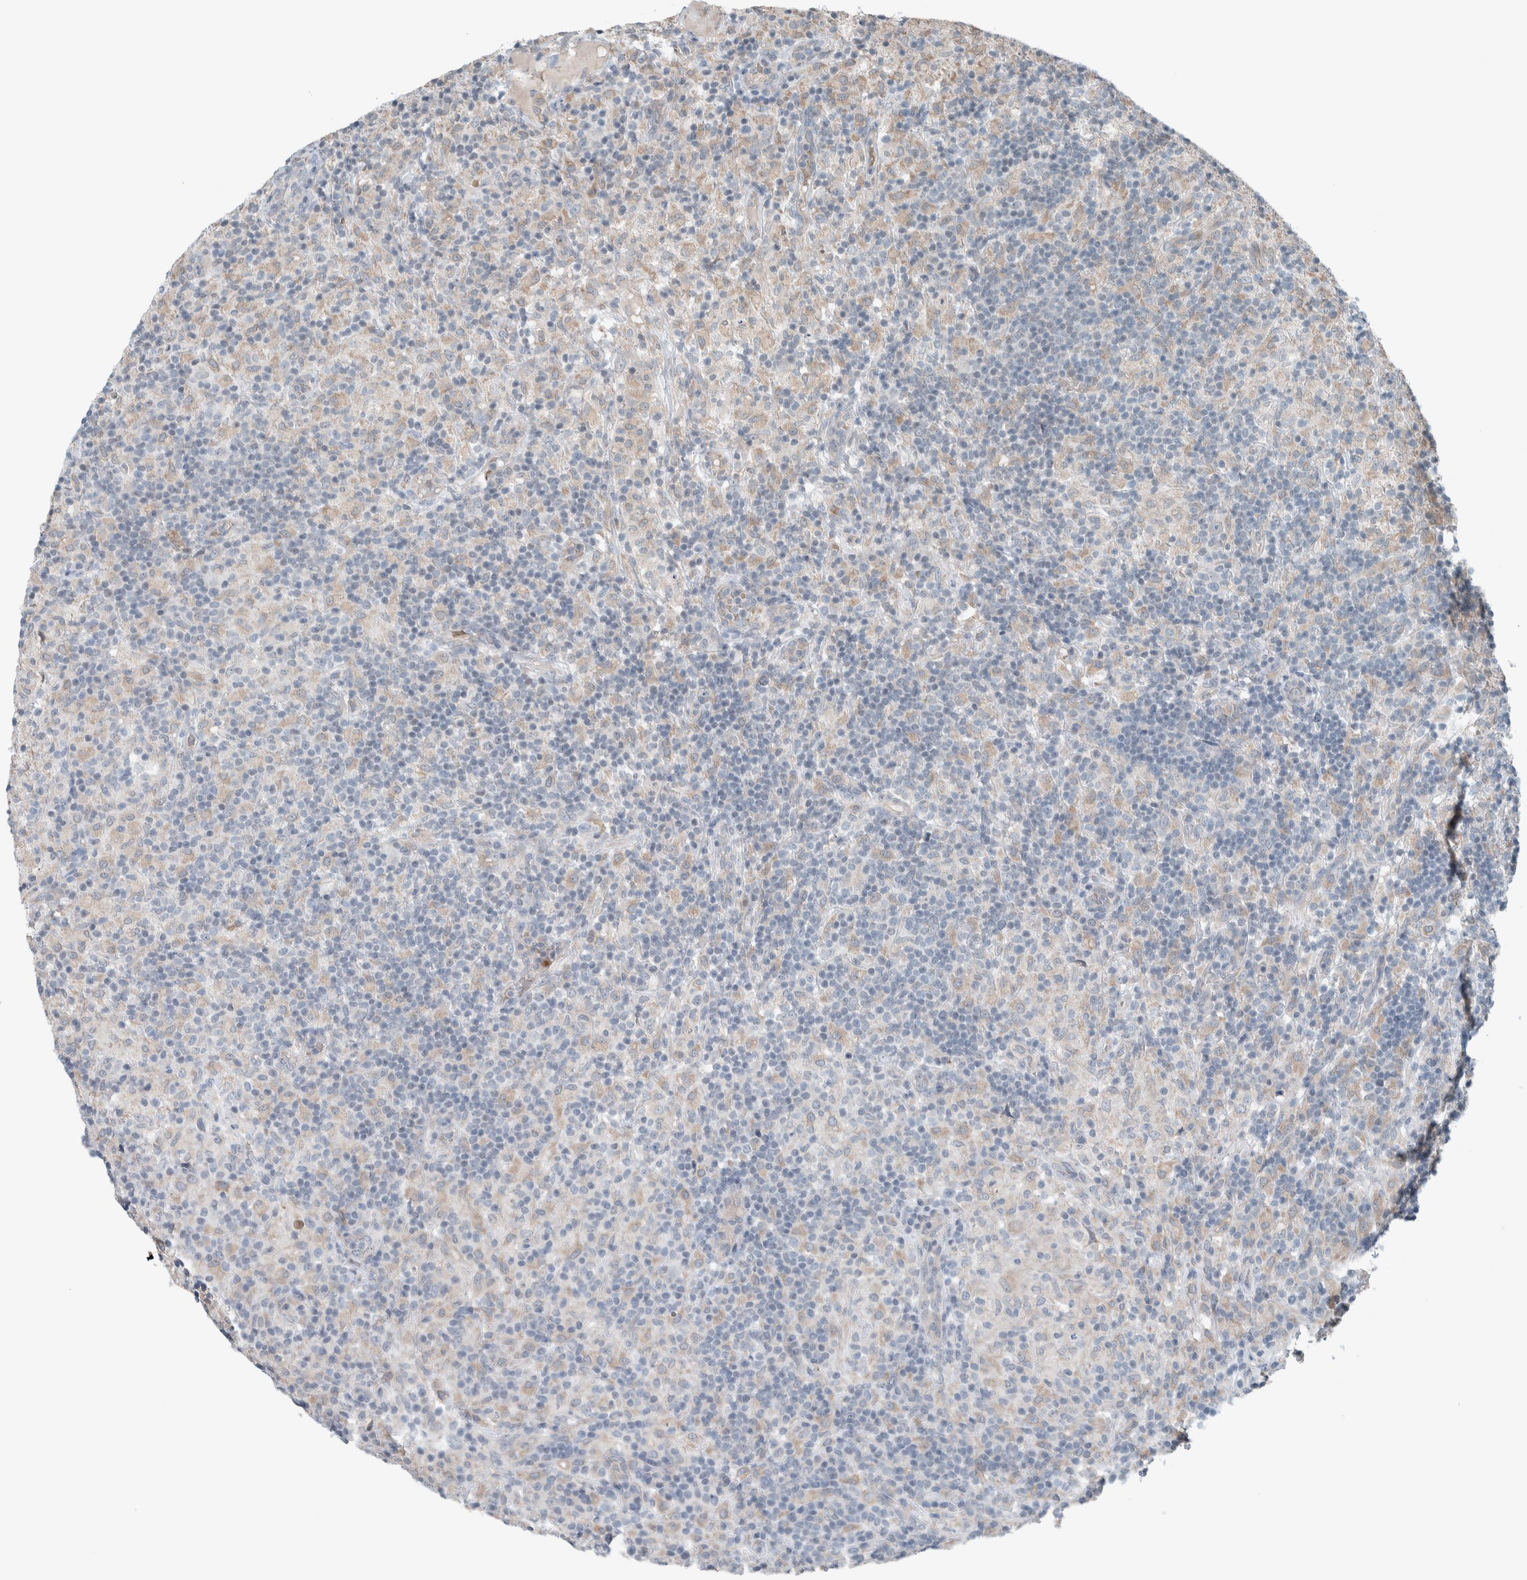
{"staining": {"intensity": "weak", "quantity": "<25%", "location": "cytoplasmic/membranous"}, "tissue": "lymphoma", "cell_type": "Tumor cells", "image_type": "cancer", "snomed": [{"axis": "morphology", "description": "Hodgkin's disease, NOS"}, {"axis": "topography", "description": "Lymph node"}], "caption": "Lymphoma stained for a protein using immunohistochemistry (IHC) reveals no positivity tumor cells.", "gene": "JADE2", "patient": {"sex": "male", "age": 70}}